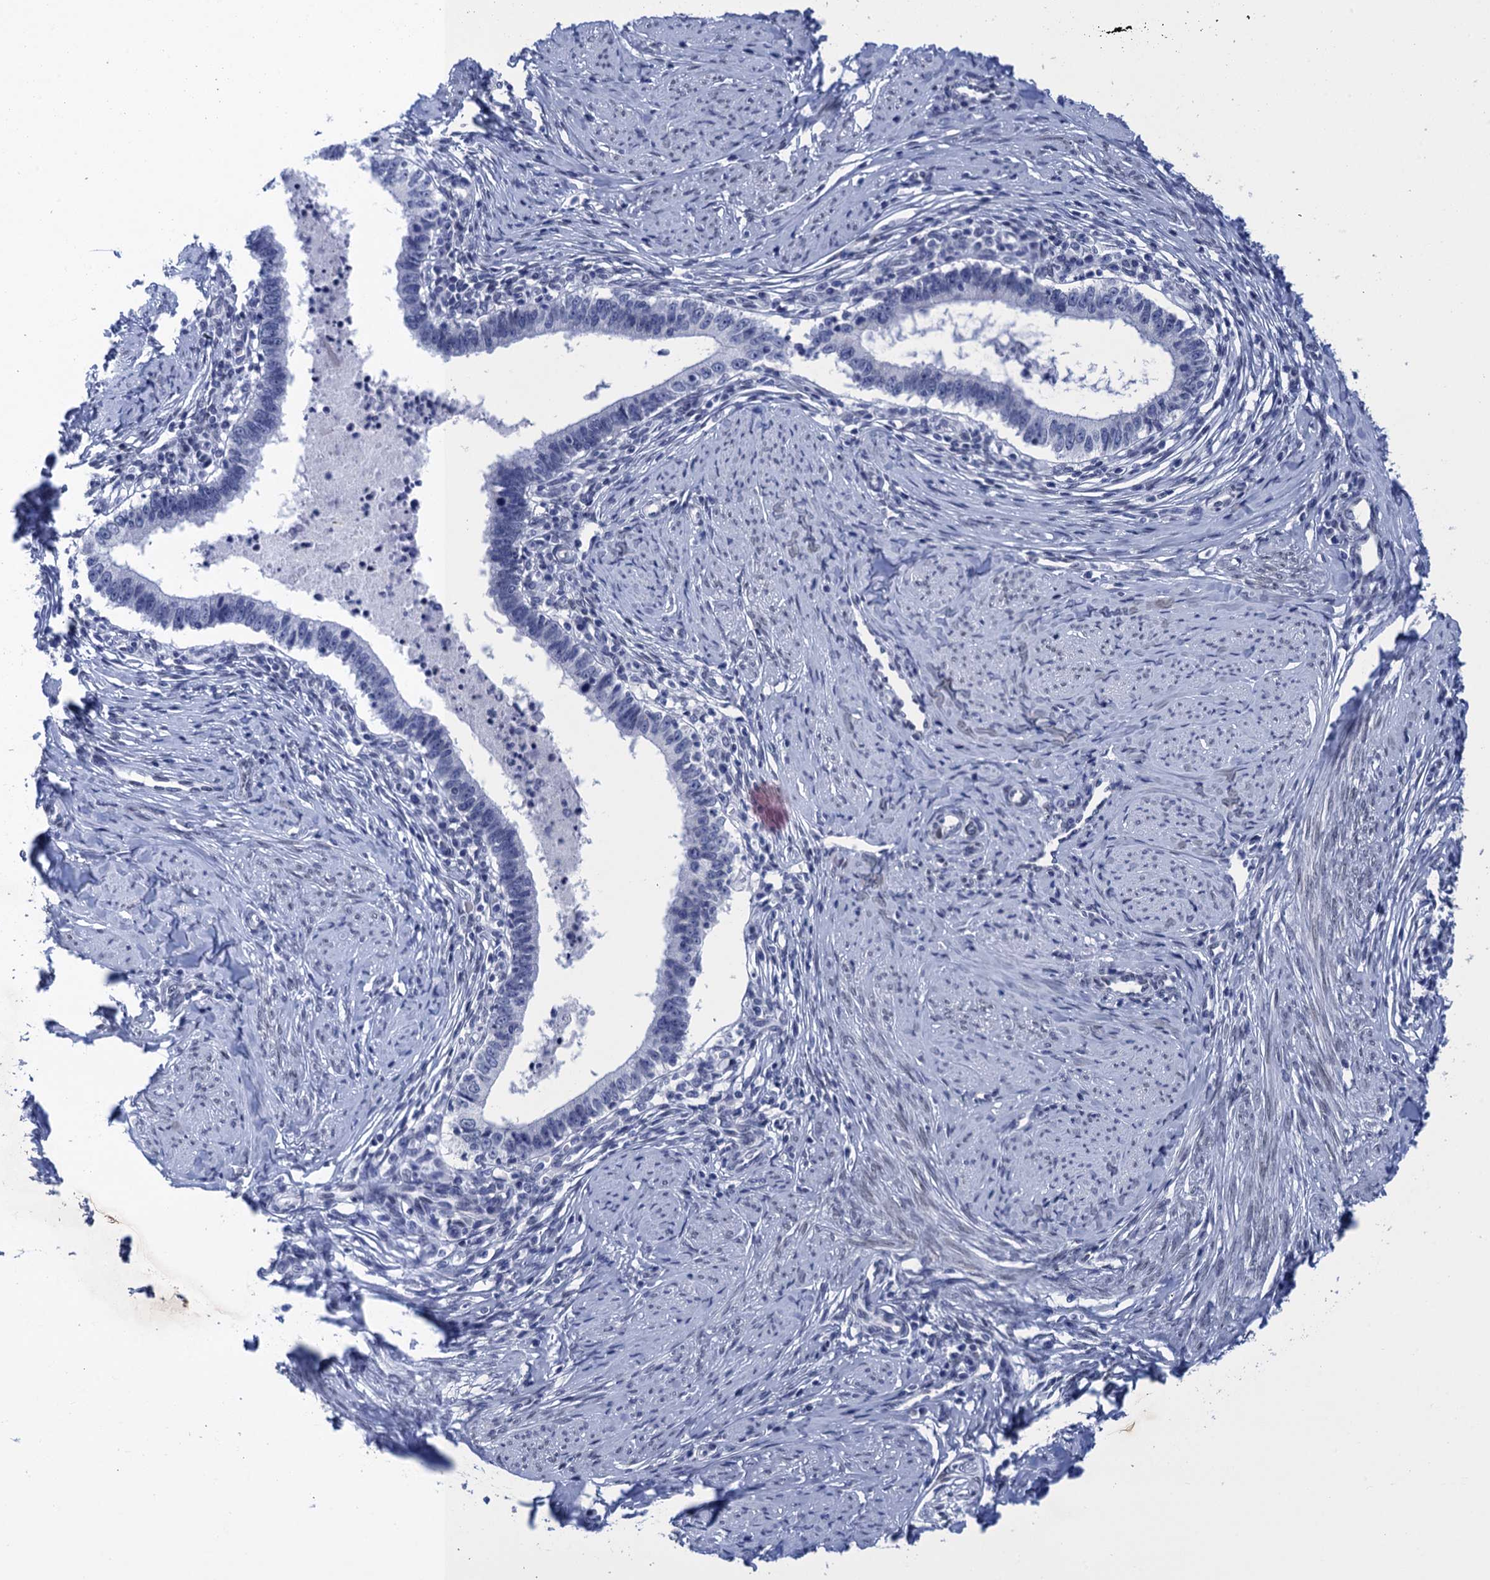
{"staining": {"intensity": "negative", "quantity": "none", "location": "none"}, "tissue": "cervical cancer", "cell_type": "Tumor cells", "image_type": "cancer", "snomed": [{"axis": "morphology", "description": "Adenocarcinoma, NOS"}, {"axis": "topography", "description": "Cervix"}], "caption": "Tumor cells show no significant expression in cervical adenocarcinoma.", "gene": "METTL25", "patient": {"sex": "female", "age": 36}}